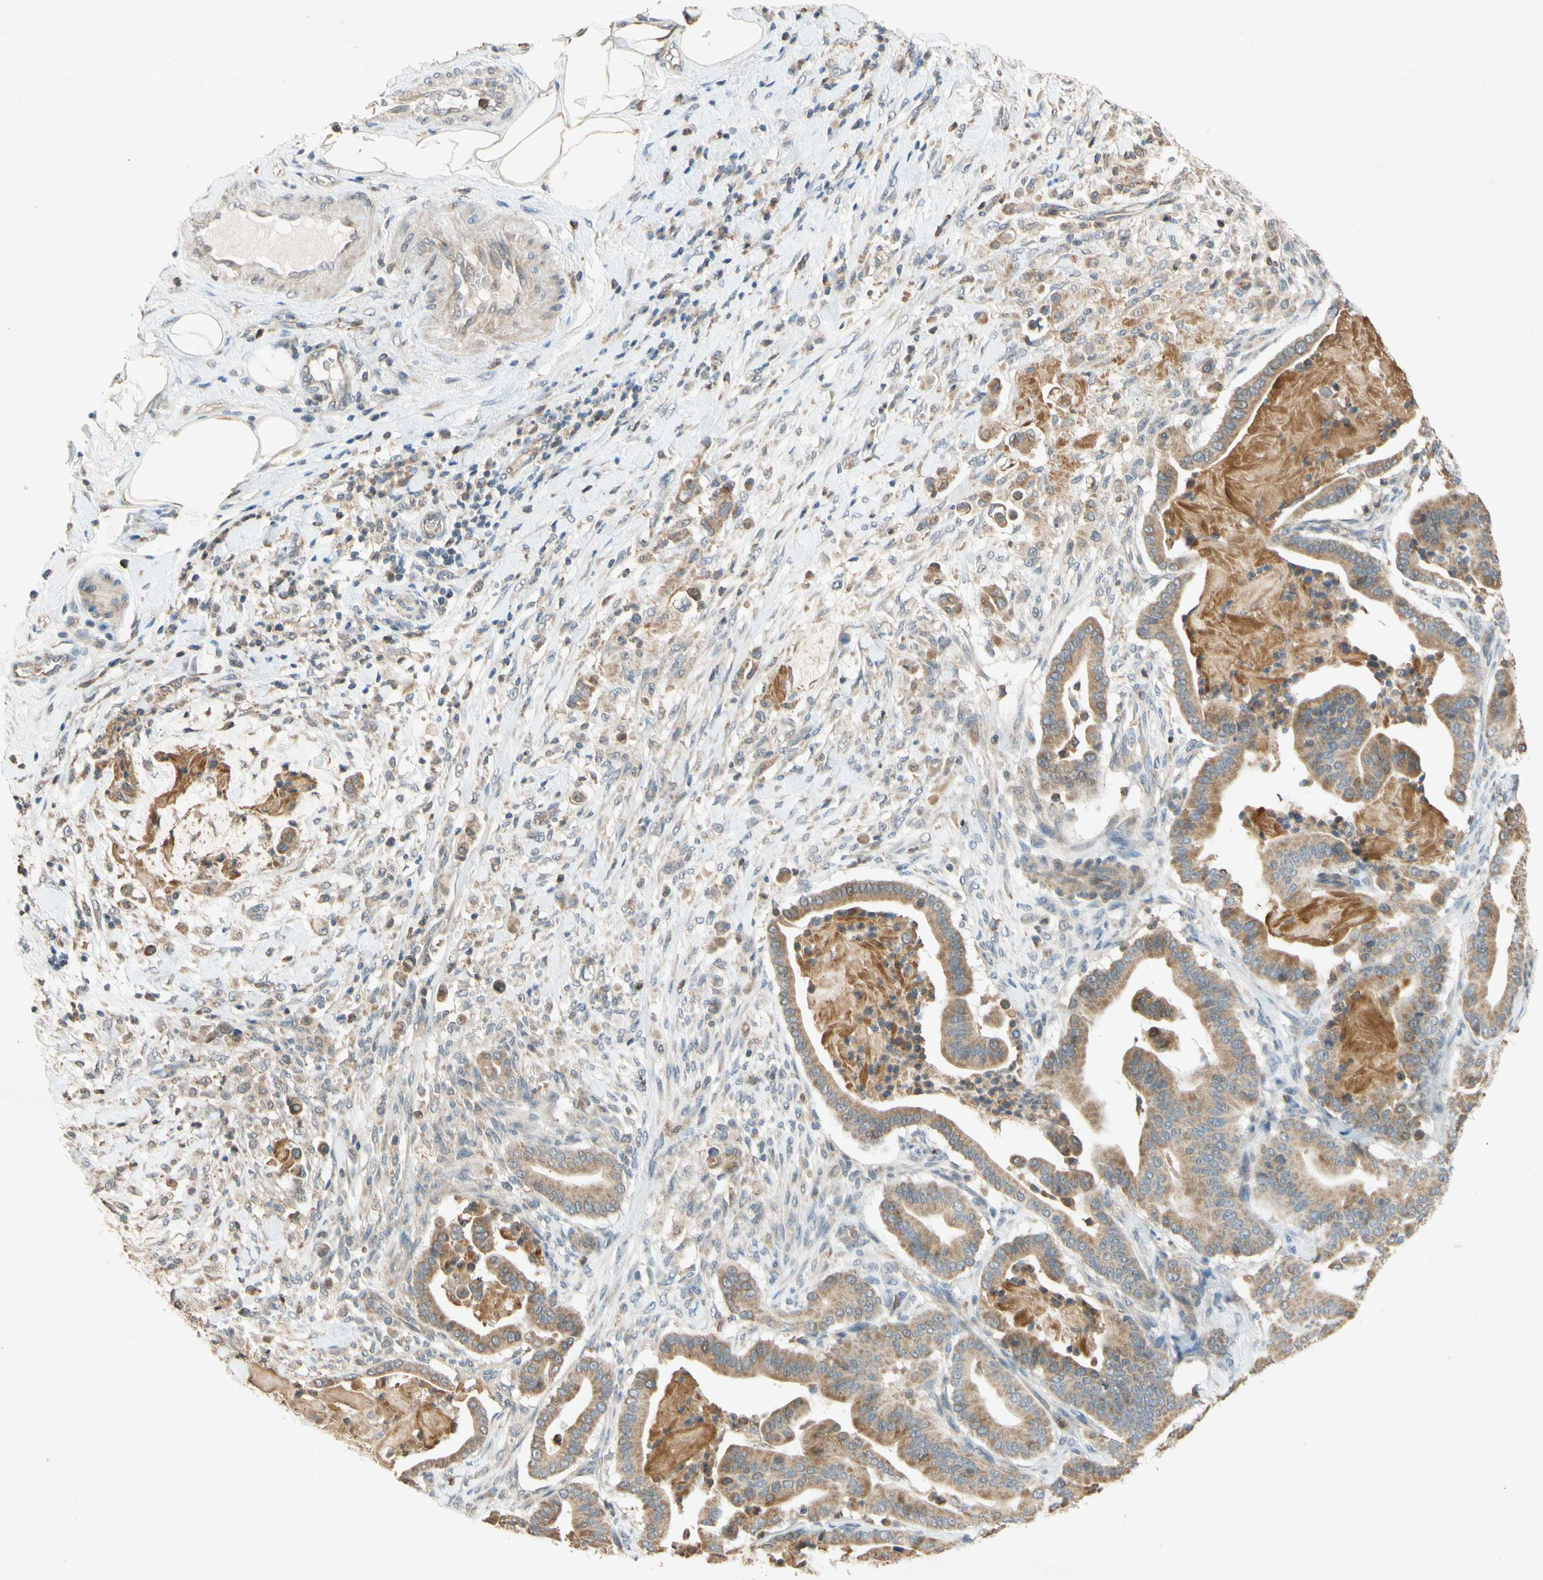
{"staining": {"intensity": "moderate", "quantity": ">75%", "location": "cytoplasmic/membranous"}, "tissue": "pancreatic cancer", "cell_type": "Tumor cells", "image_type": "cancer", "snomed": [{"axis": "morphology", "description": "Adenocarcinoma, NOS"}, {"axis": "topography", "description": "Pancreas"}], "caption": "An immunohistochemistry image of tumor tissue is shown. Protein staining in brown labels moderate cytoplasmic/membranous positivity in pancreatic cancer within tumor cells. (DAB (3,3'-diaminobenzidine) IHC, brown staining for protein, blue staining for nuclei).", "gene": "GATA1", "patient": {"sex": "male", "age": 63}}